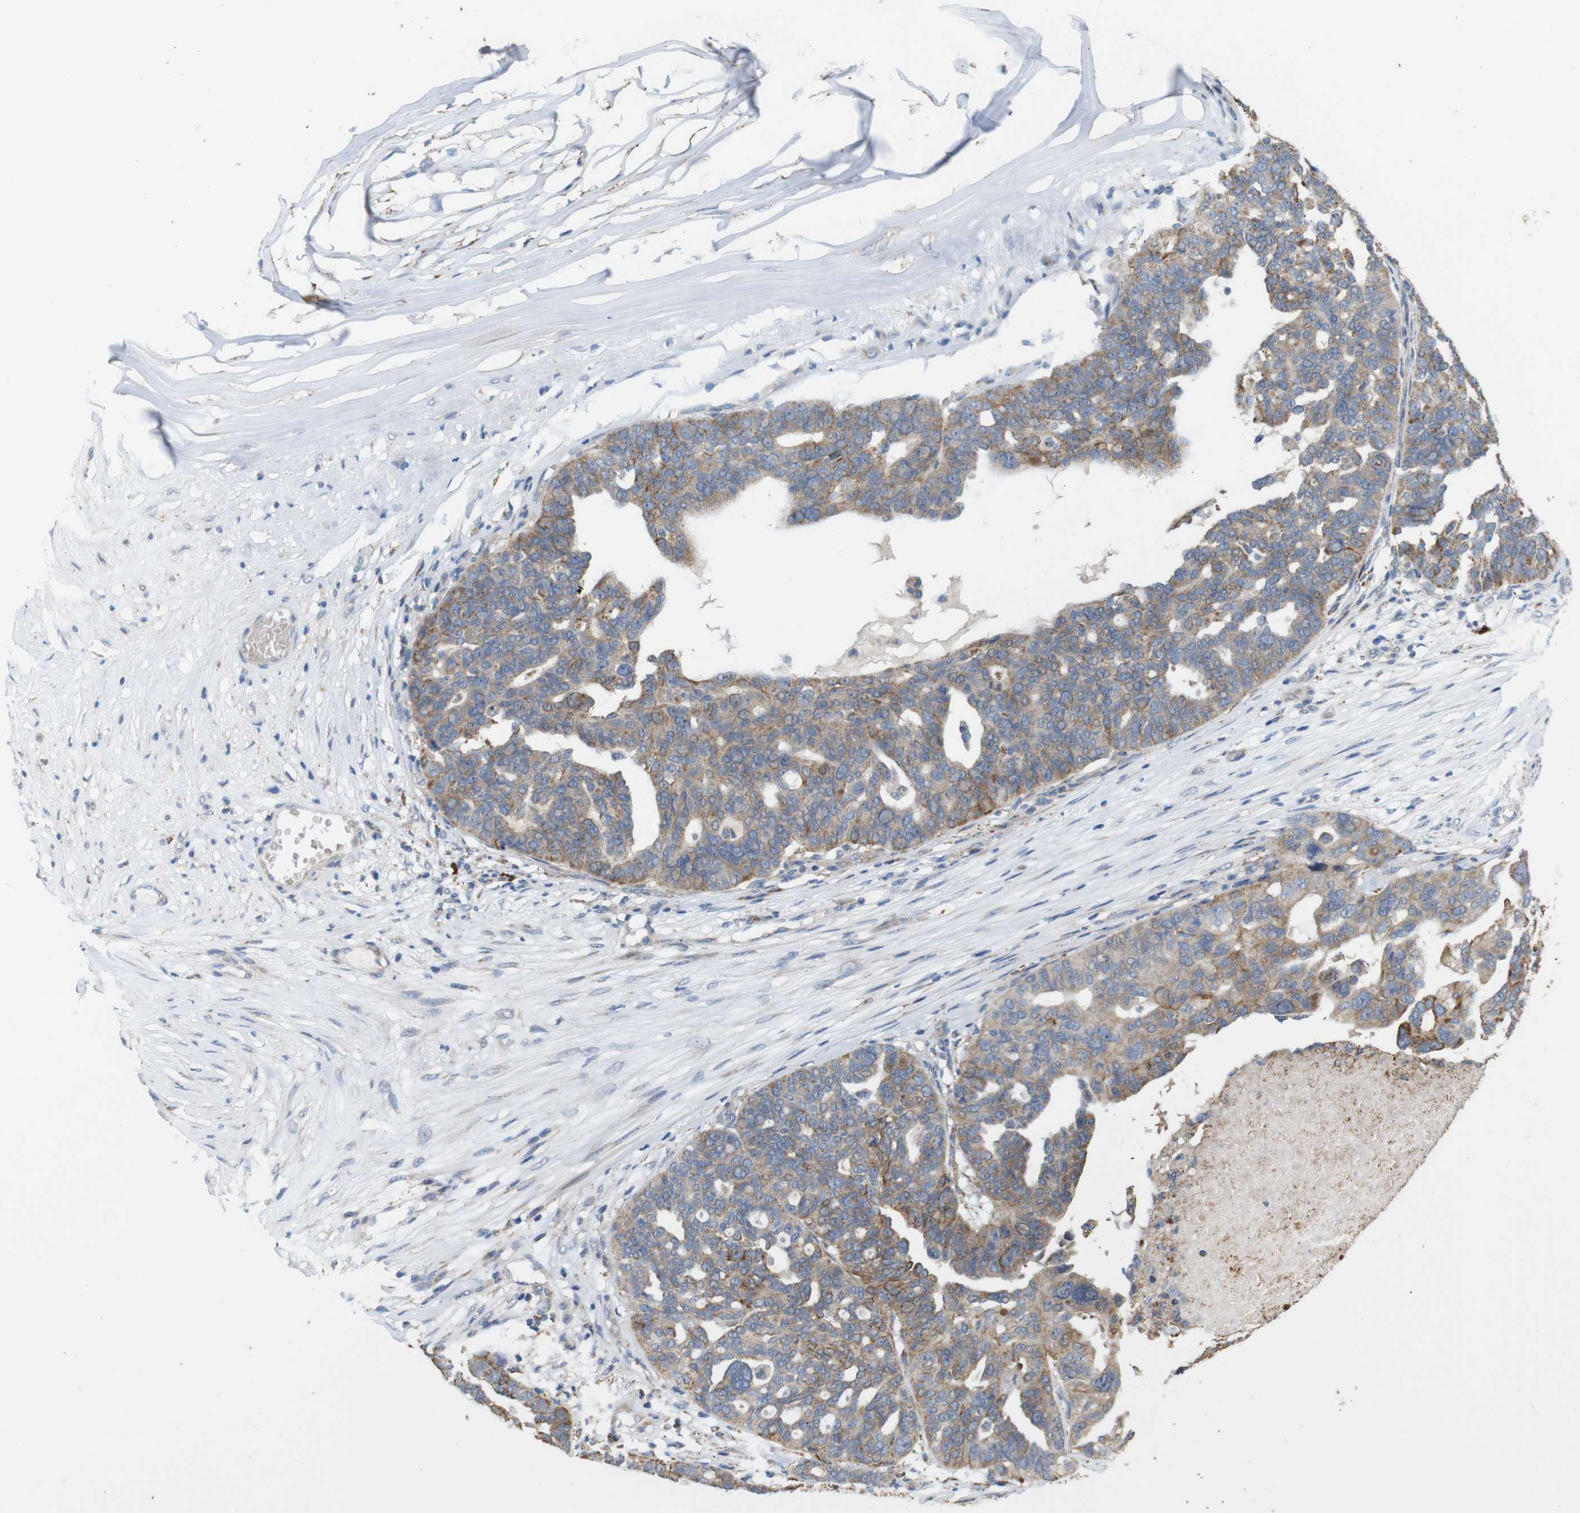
{"staining": {"intensity": "weak", "quantity": ">75%", "location": "cytoplasmic/membranous"}, "tissue": "ovarian cancer", "cell_type": "Tumor cells", "image_type": "cancer", "snomed": [{"axis": "morphology", "description": "Cystadenocarcinoma, serous, NOS"}, {"axis": "topography", "description": "Ovary"}], "caption": "Tumor cells display low levels of weak cytoplasmic/membranous positivity in about >75% of cells in ovarian cancer.", "gene": "PTPRR", "patient": {"sex": "female", "age": 59}}